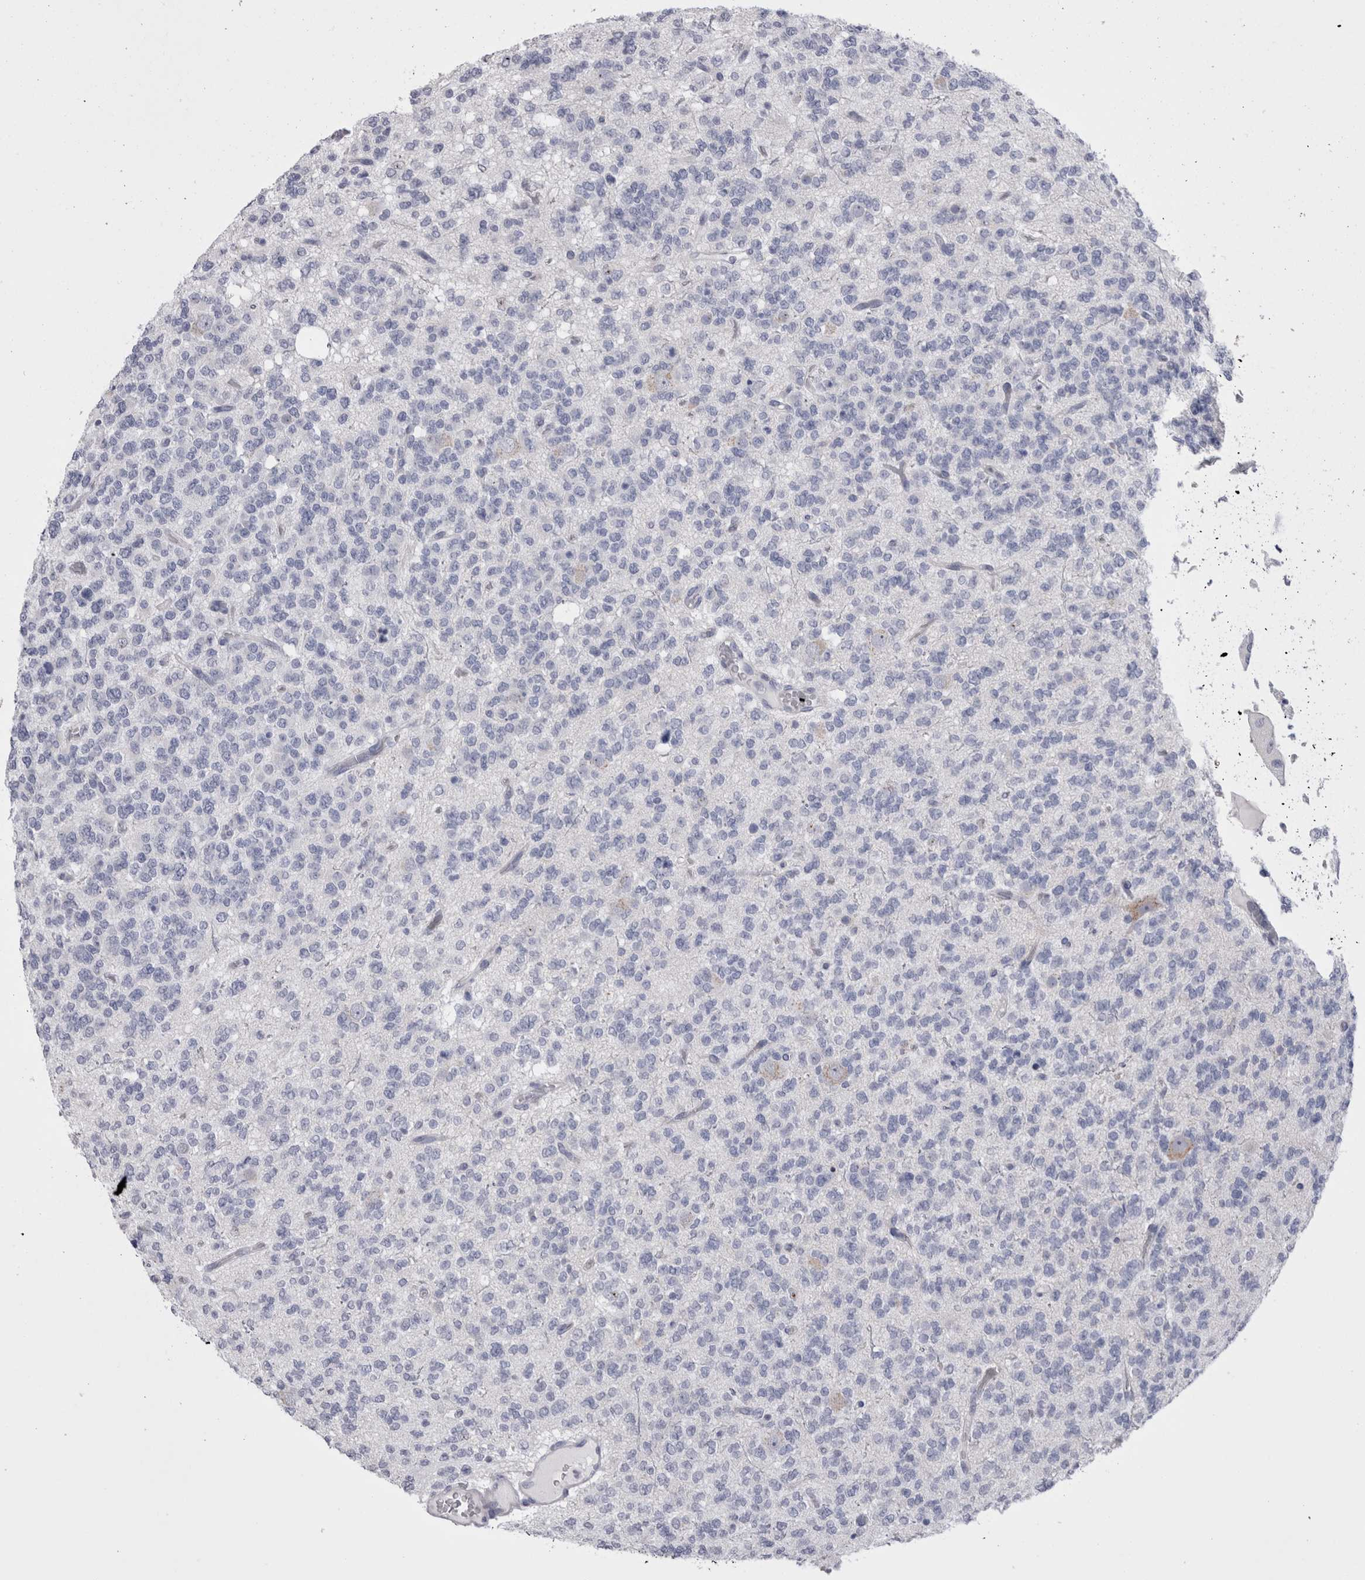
{"staining": {"intensity": "negative", "quantity": "none", "location": "none"}, "tissue": "glioma", "cell_type": "Tumor cells", "image_type": "cancer", "snomed": [{"axis": "morphology", "description": "Glioma, malignant, Low grade"}, {"axis": "topography", "description": "Brain"}], "caption": "The micrograph reveals no staining of tumor cells in malignant glioma (low-grade).", "gene": "PWP2", "patient": {"sex": "male", "age": 38}}